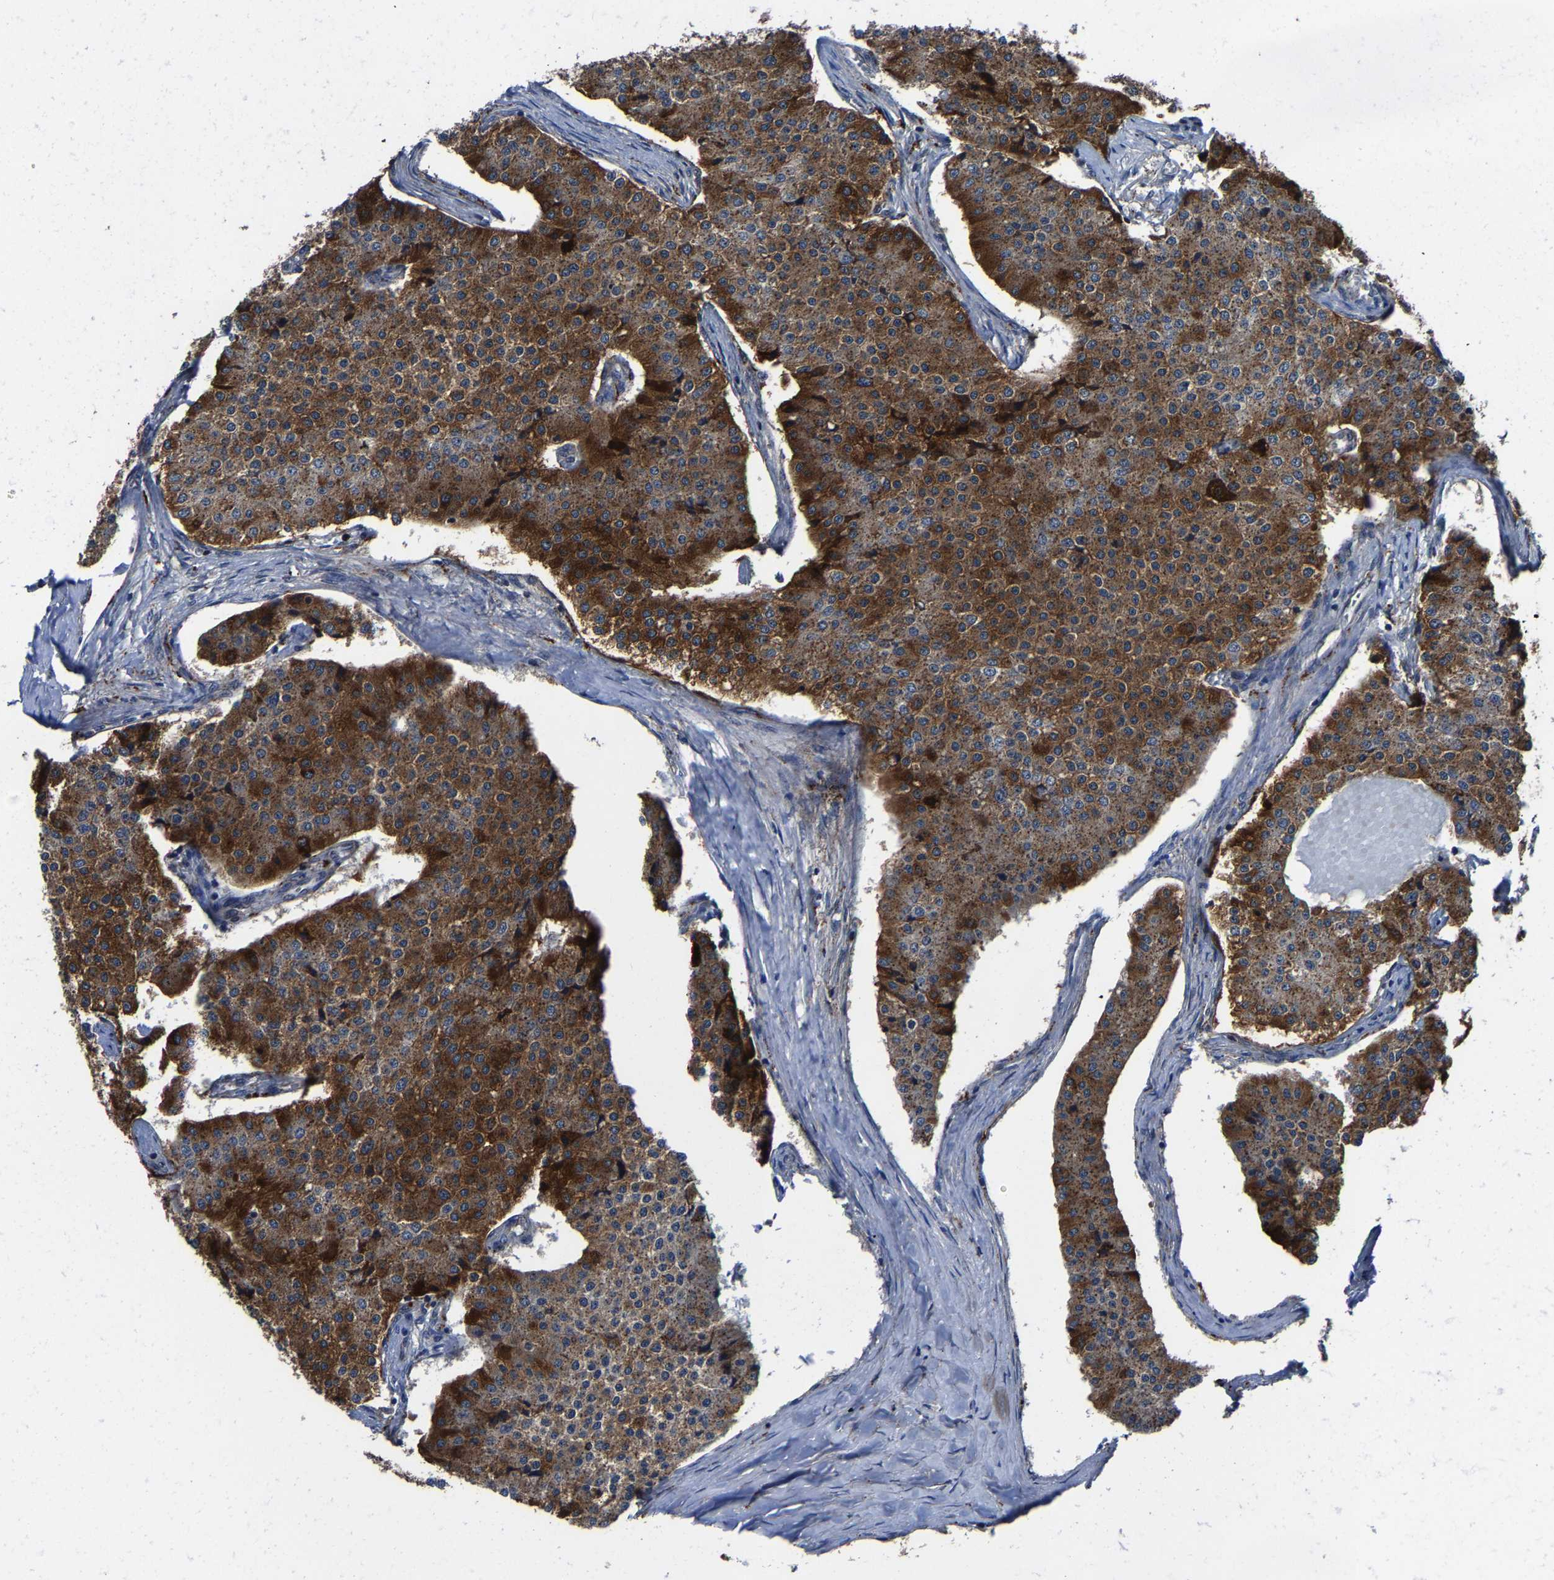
{"staining": {"intensity": "strong", "quantity": ">75%", "location": "cytoplasmic/membranous"}, "tissue": "carcinoid", "cell_type": "Tumor cells", "image_type": "cancer", "snomed": [{"axis": "morphology", "description": "Carcinoid, malignant, NOS"}, {"axis": "topography", "description": "Colon"}], "caption": "Carcinoid tissue displays strong cytoplasmic/membranous expression in about >75% of tumor cells", "gene": "ZCCHC7", "patient": {"sex": "female", "age": 52}}